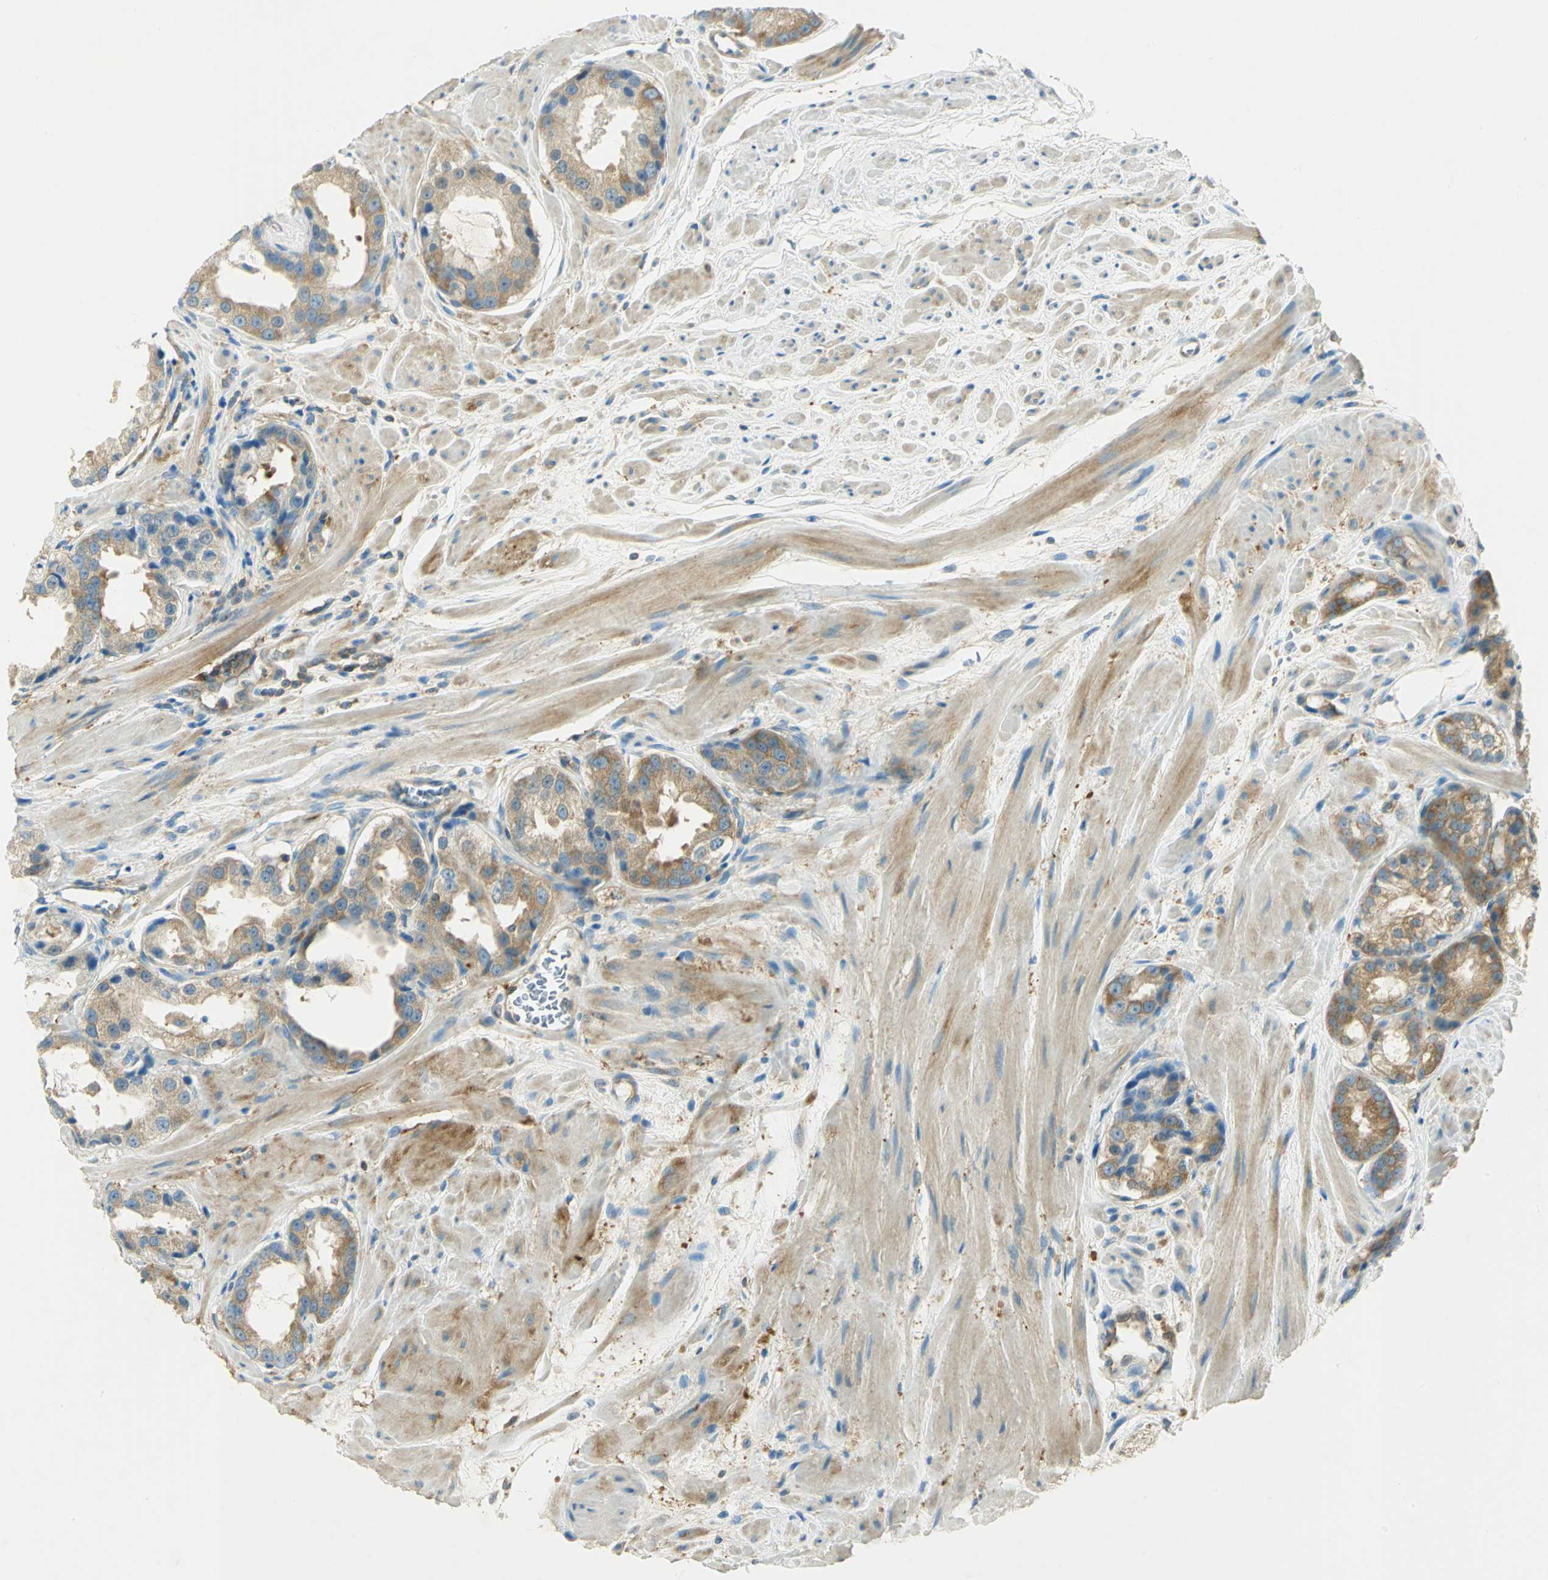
{"staining": {"intensity": "moderate", "quantity": ">75%", "location": "cytoplasmic/membranous"}, "tissue": "prostate cancer", "cell_type": "Tumor cells", "image_type": "cancer", "snomed": [{"axis": "morphology", "description": "Adenocarcinoma, Medium grade"}, {"axis": "topography", "description": "Prostate"}], "caption": "There is medium levels of moderate cytoplasmic/membranous expression in tumor cells of prostate adenocarcinoma (medium-grade), as demonstrated by immunohistochemical staining (brown color).", "gene": "TSC22D2", "patient": {"sex": "male", "age": 60}}